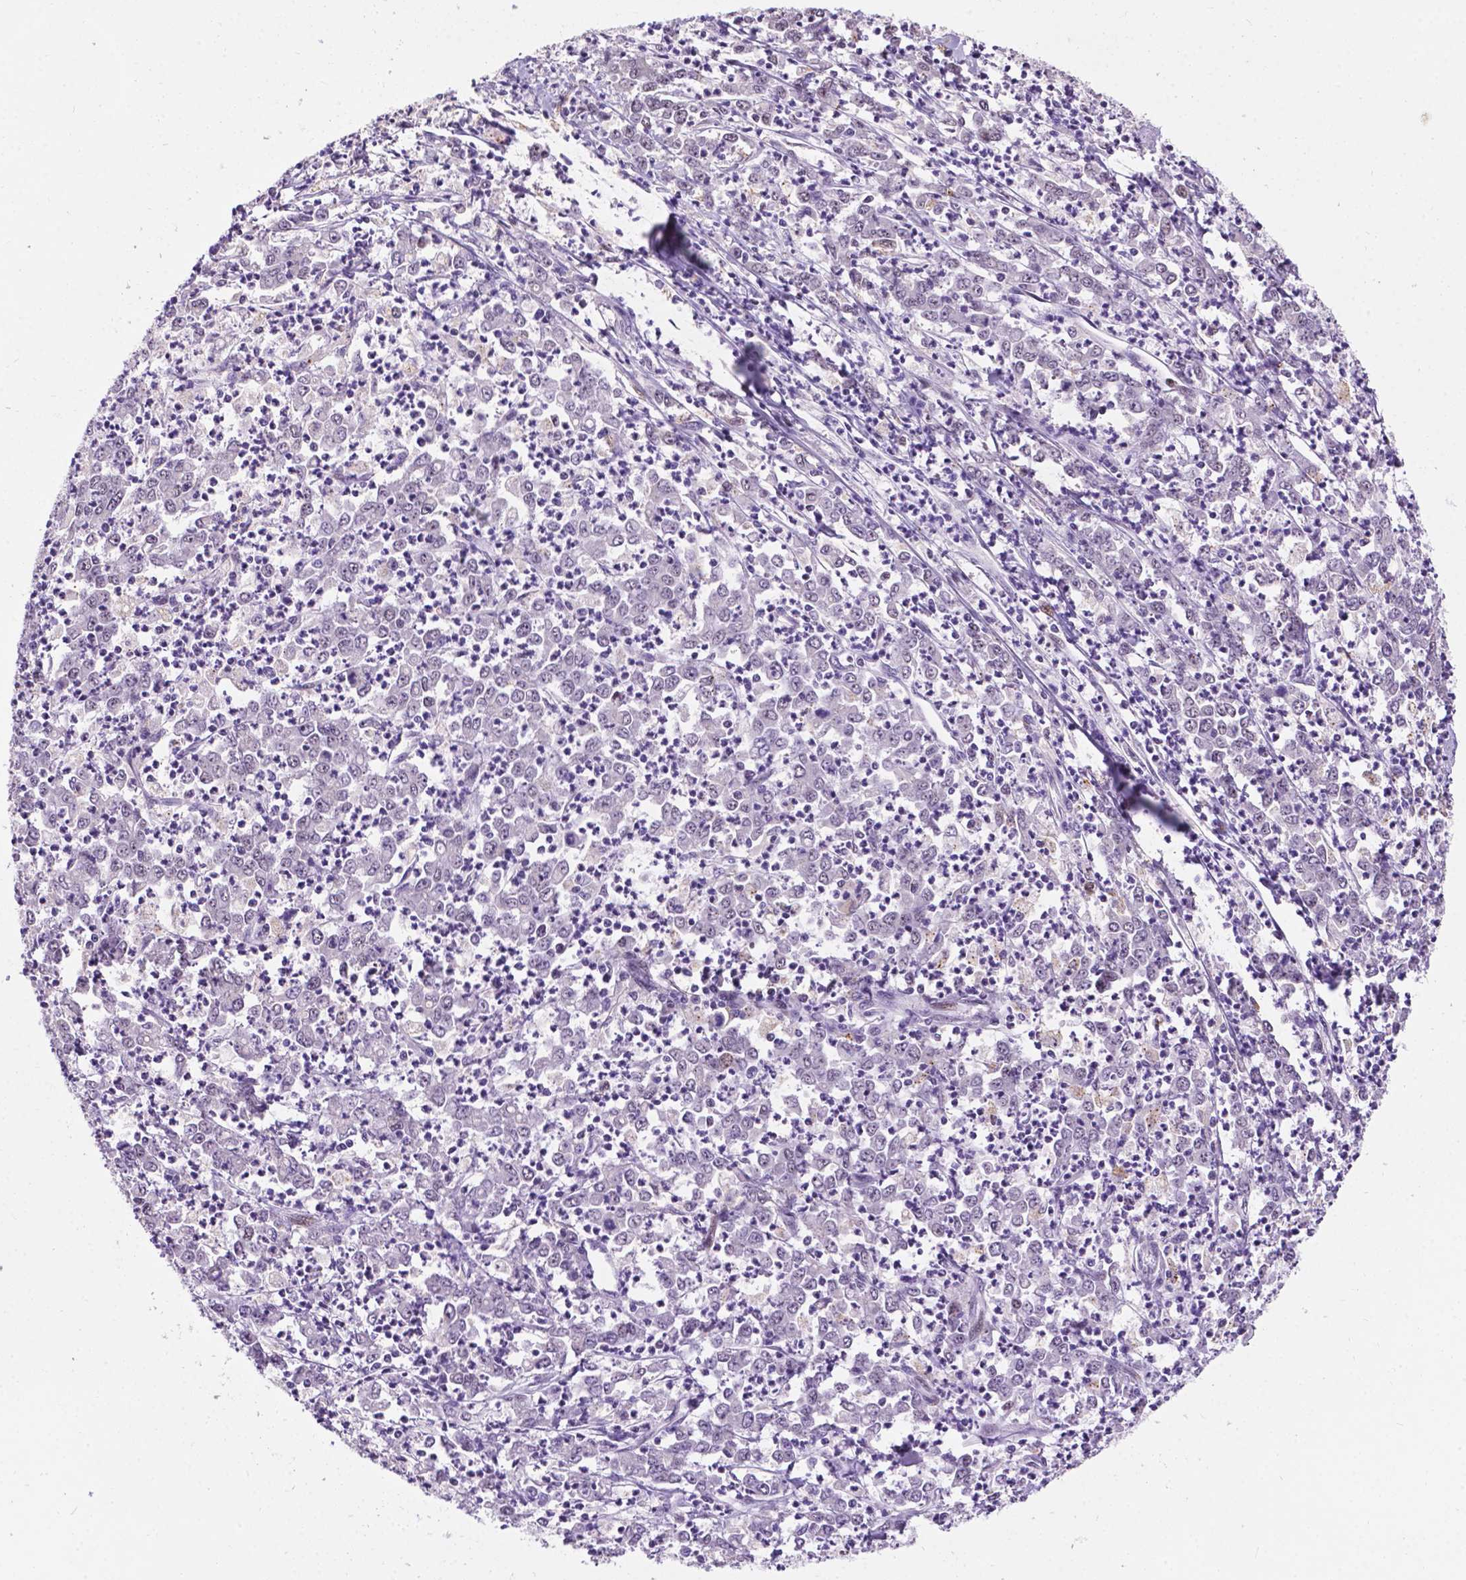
{"staining": {"intensity": "negative", "quantity": "none", "location": "none"}, "tissue": "stomach cancer", "cell_type": "Tumor cells", "image_type": "cancer", "snomed": [{"axis": "morphology", "description": "Adenocarcinoma, NOS"}, {"axis": "topography", "description": "Stomach, lower"}], "caption": "Tumor cells are negative for brown protein staining in stomach cancer (adenocarcinoma).", "gene": "SMAD3", "patient": {"sex": "female", "age": 71}}